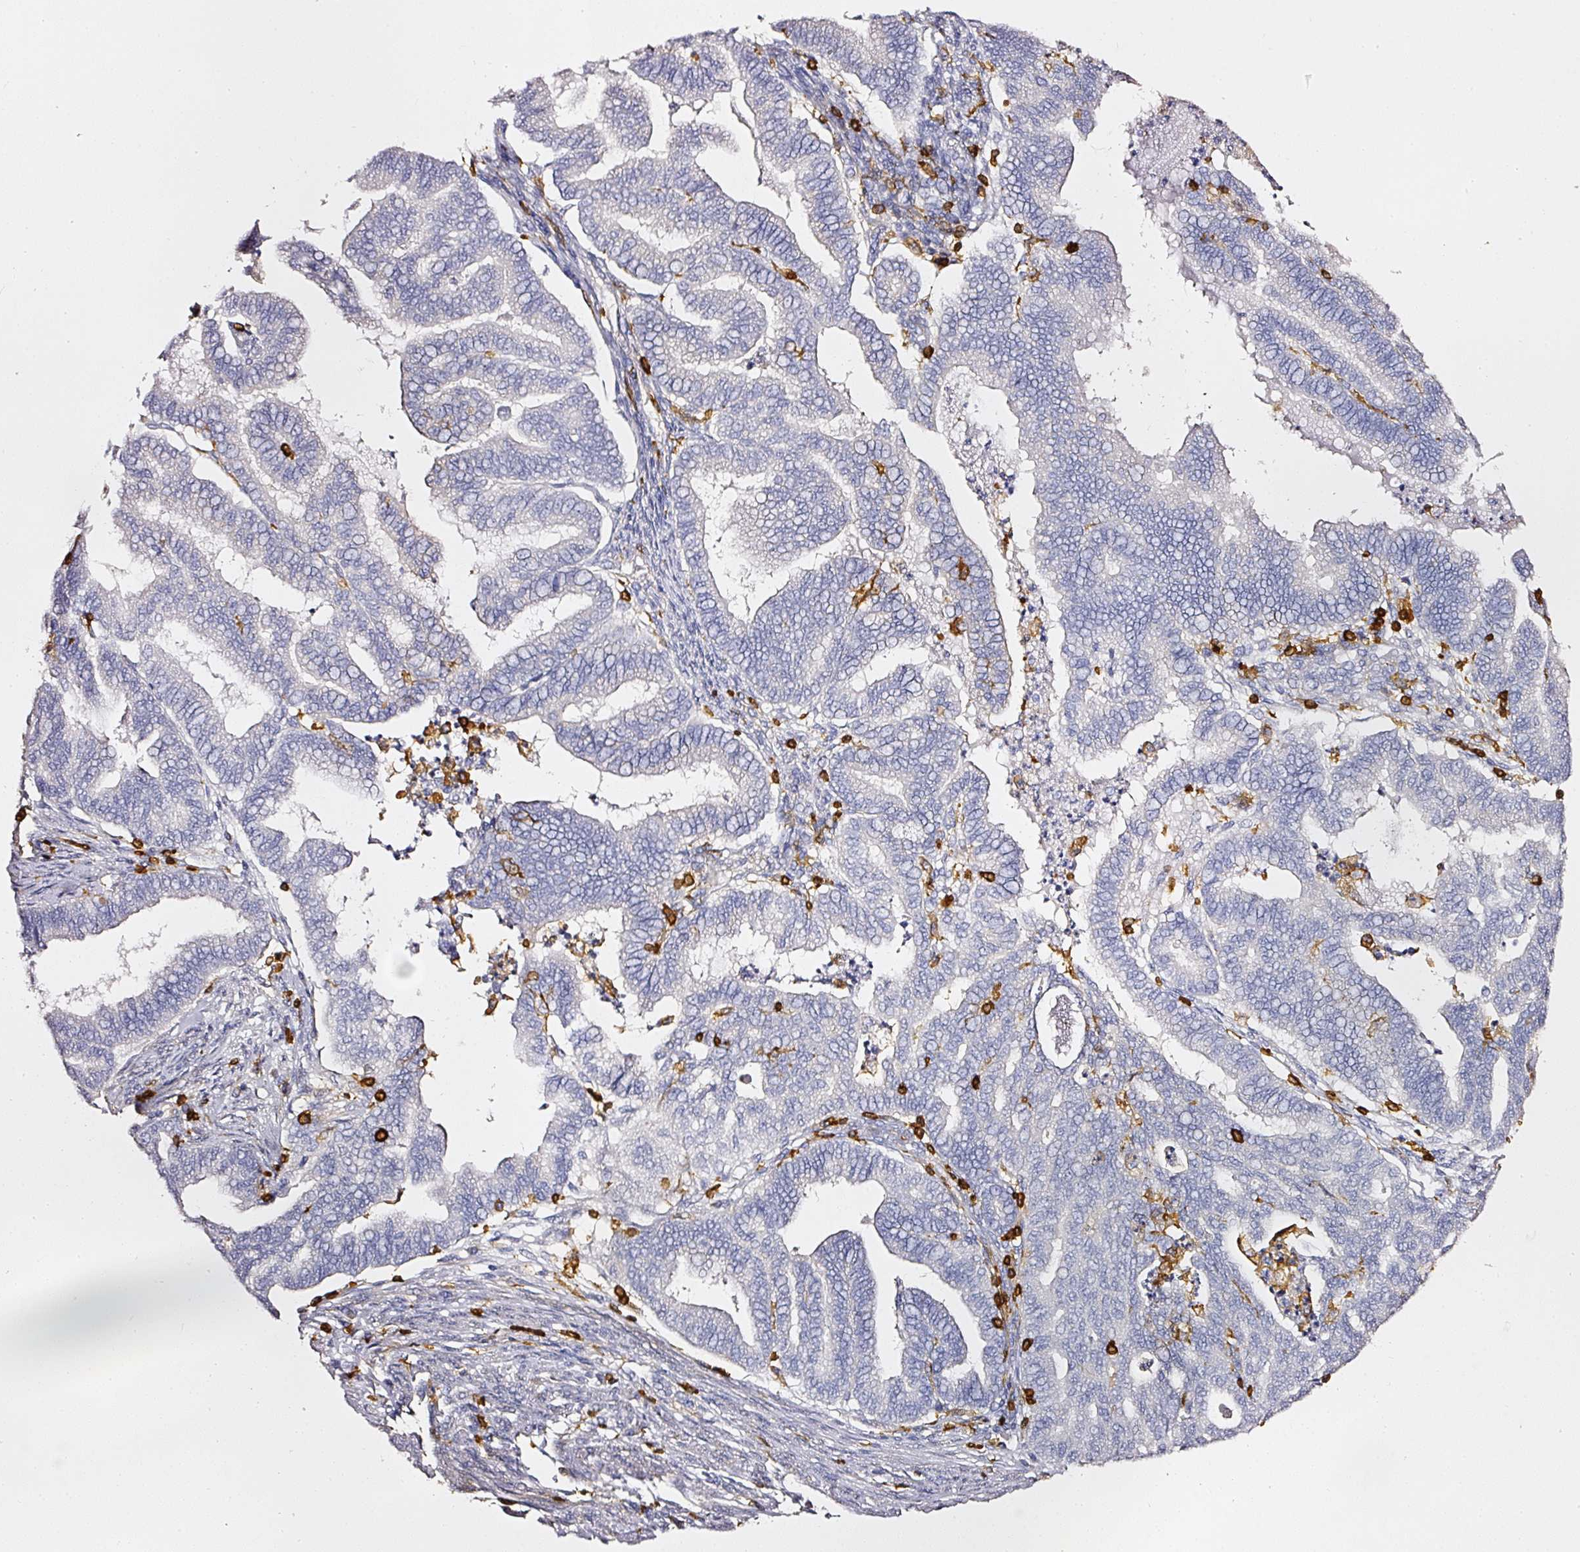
{"staining": {"intensity": "negative", "quantity": "none", "location": "none"}, "tissue": "endometrial cancer", "cell_type": "Tumor cells", "image_type": "cancer", "snomed": [{"axis": "morphology", "description": "Adenocarcinoma, NOS"}, {"axis": "topography", "description": "Endometrium"}], "caption": "Tumor cells are negative for brown protein staining in endometrial cancer.", "gene": "EVL", "patient": {"sex": "female", "age": 79}}